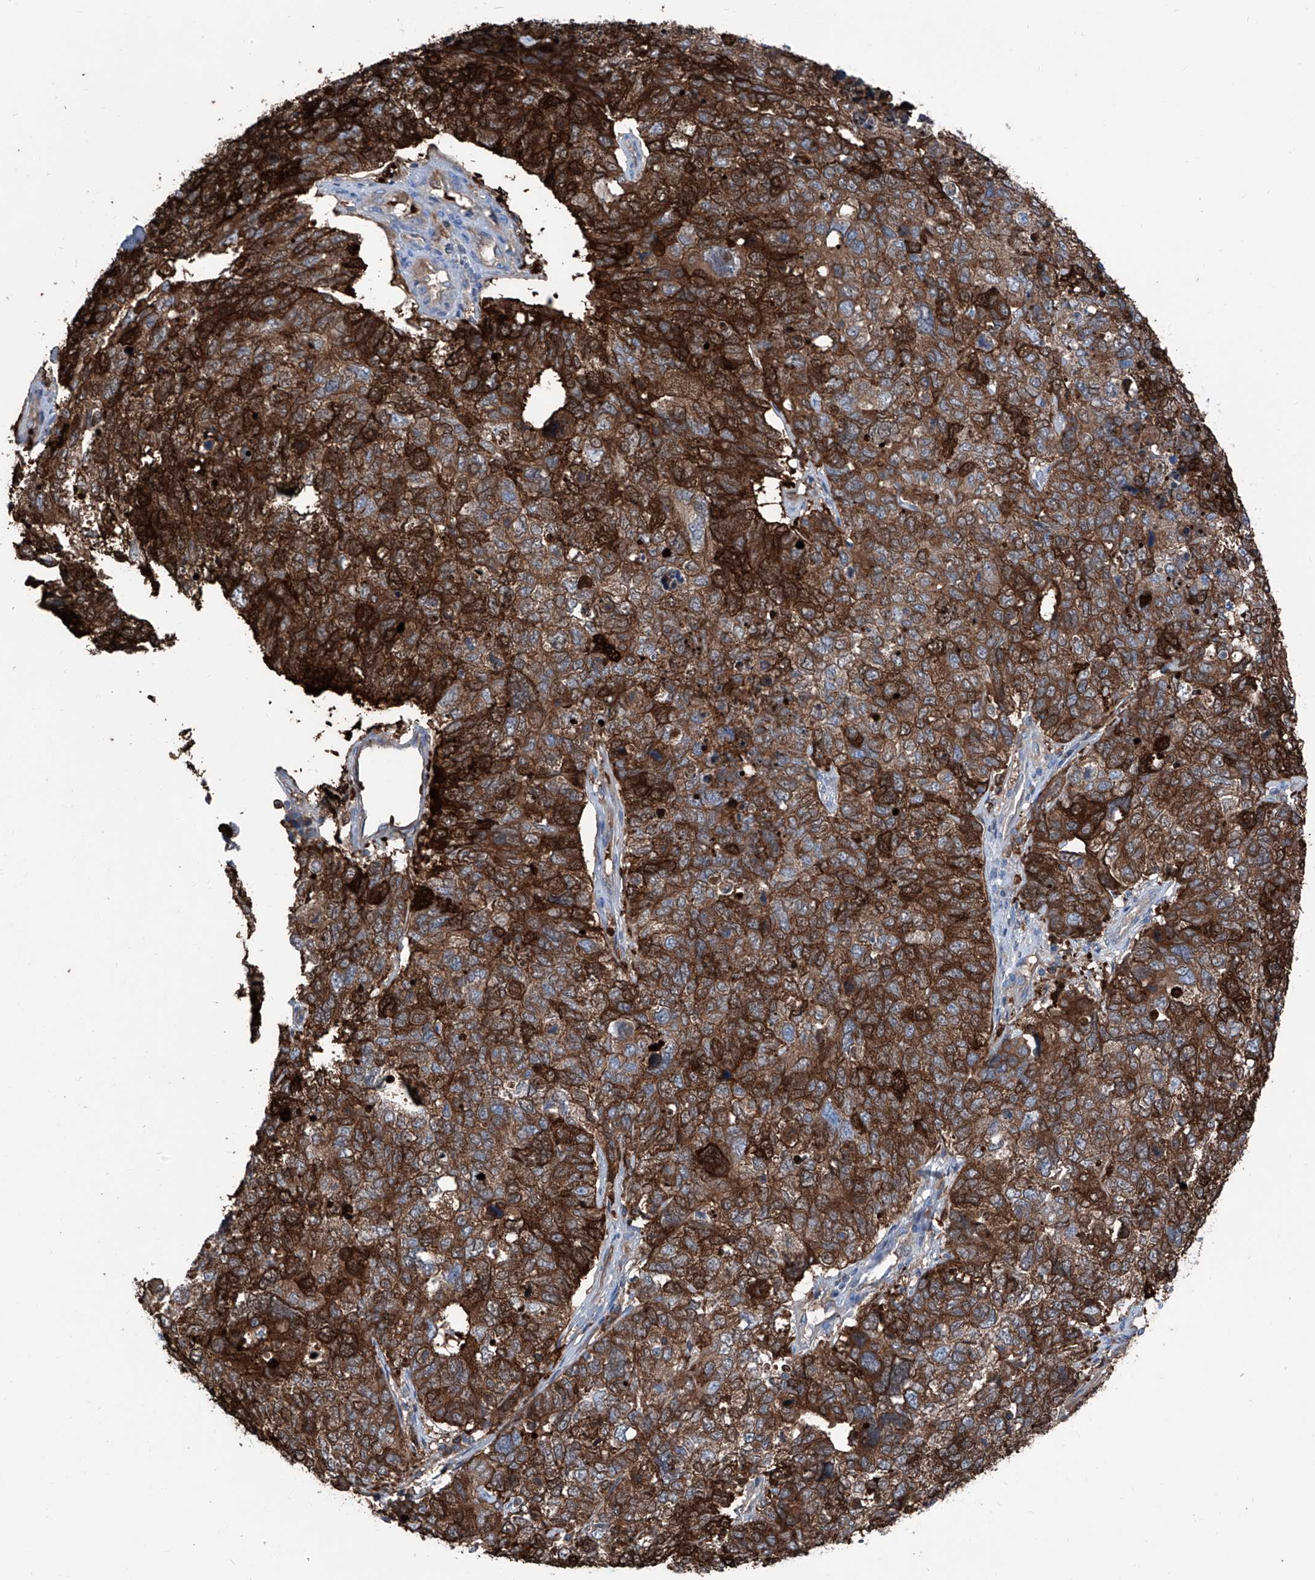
{"staining": {"intensity": "strong", "quantity": ">75%", "location": "cytoplasmic/membranous"}, "tissue": "cervical cancer", "cell_type": "Tumor cells", "image_type": "cancer", "snomed": [{"axis": "morphology", "description": "Squamous cell carcinoma, NOS"}, {"axis": "topography", "description": "Cervix"}], "caption": "Brown immunohistochemical staining in human cervical cancer (squamous cell carcinoma) reveals strong cytoplasmic/membranous positivity in approximately >75% of tumor cells.", "gene": "GPAT3", "patient": {"sex": "female", "age": 63}}